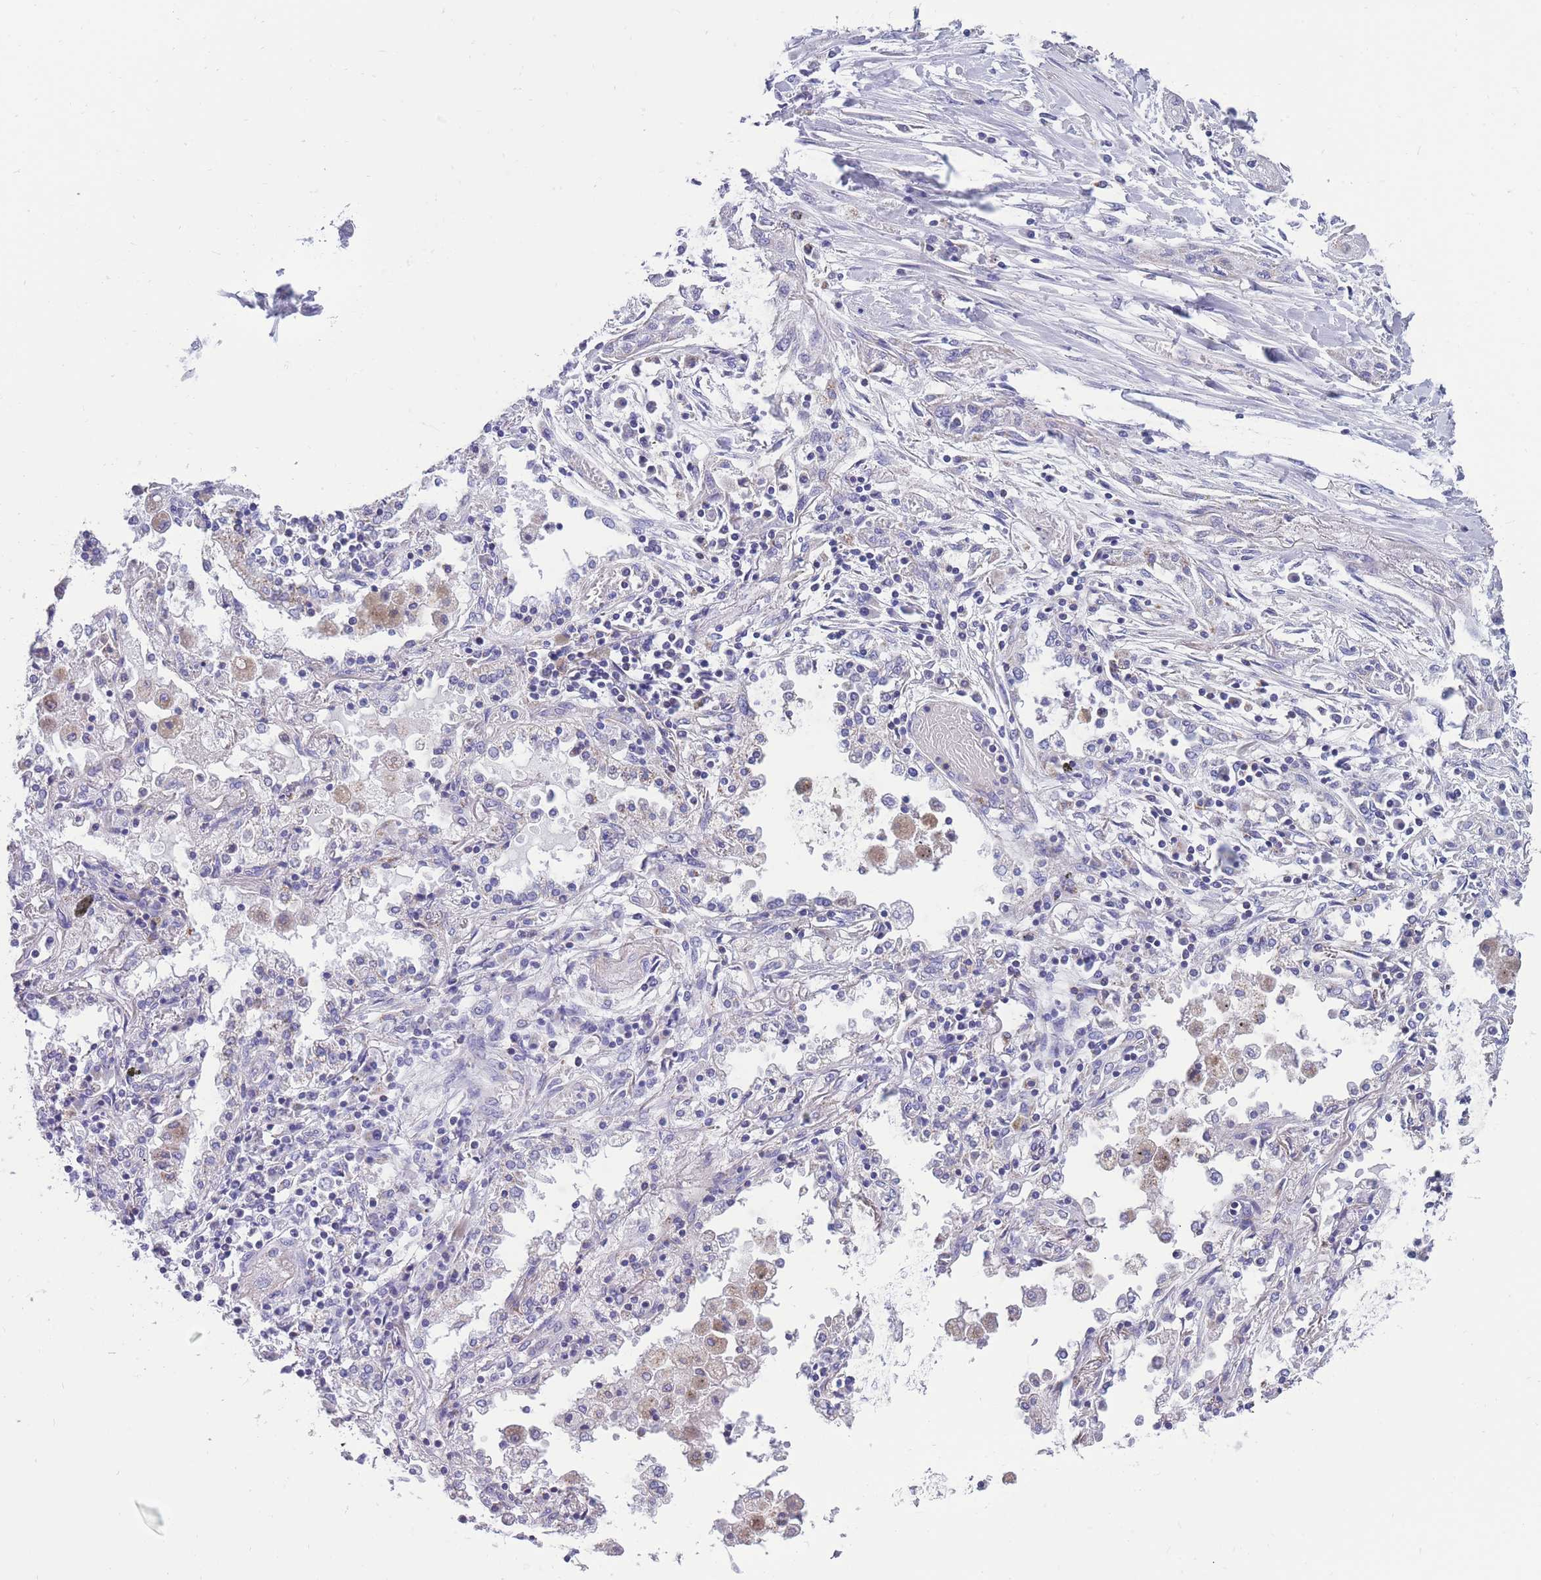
{"staining": {"intensity": "negative", "quantity": "none", "location": "none"}, "tissue": "lung cancer", "cell_type": "Tumor cells", "image_type": "cancer", "snomed": [{"axis": "morphology", "description": "Squamous cell carcinoma, NOS"}, {"axis": "topography", "description": "Lung"}], "caption": "Immunohistochemistry (IHC) photomicrograph of neoplastic tissue: human lung cancer (squamous cell carcinoma) stained with DAB shows no significant protein positivity in tumor cells. (DAB (3,3'-diaminobenzidine) IHC visualized using brightfield microscopy, high magnification).", "gene": "INTS2", "patient": {"sex": "female", "age": 47}}